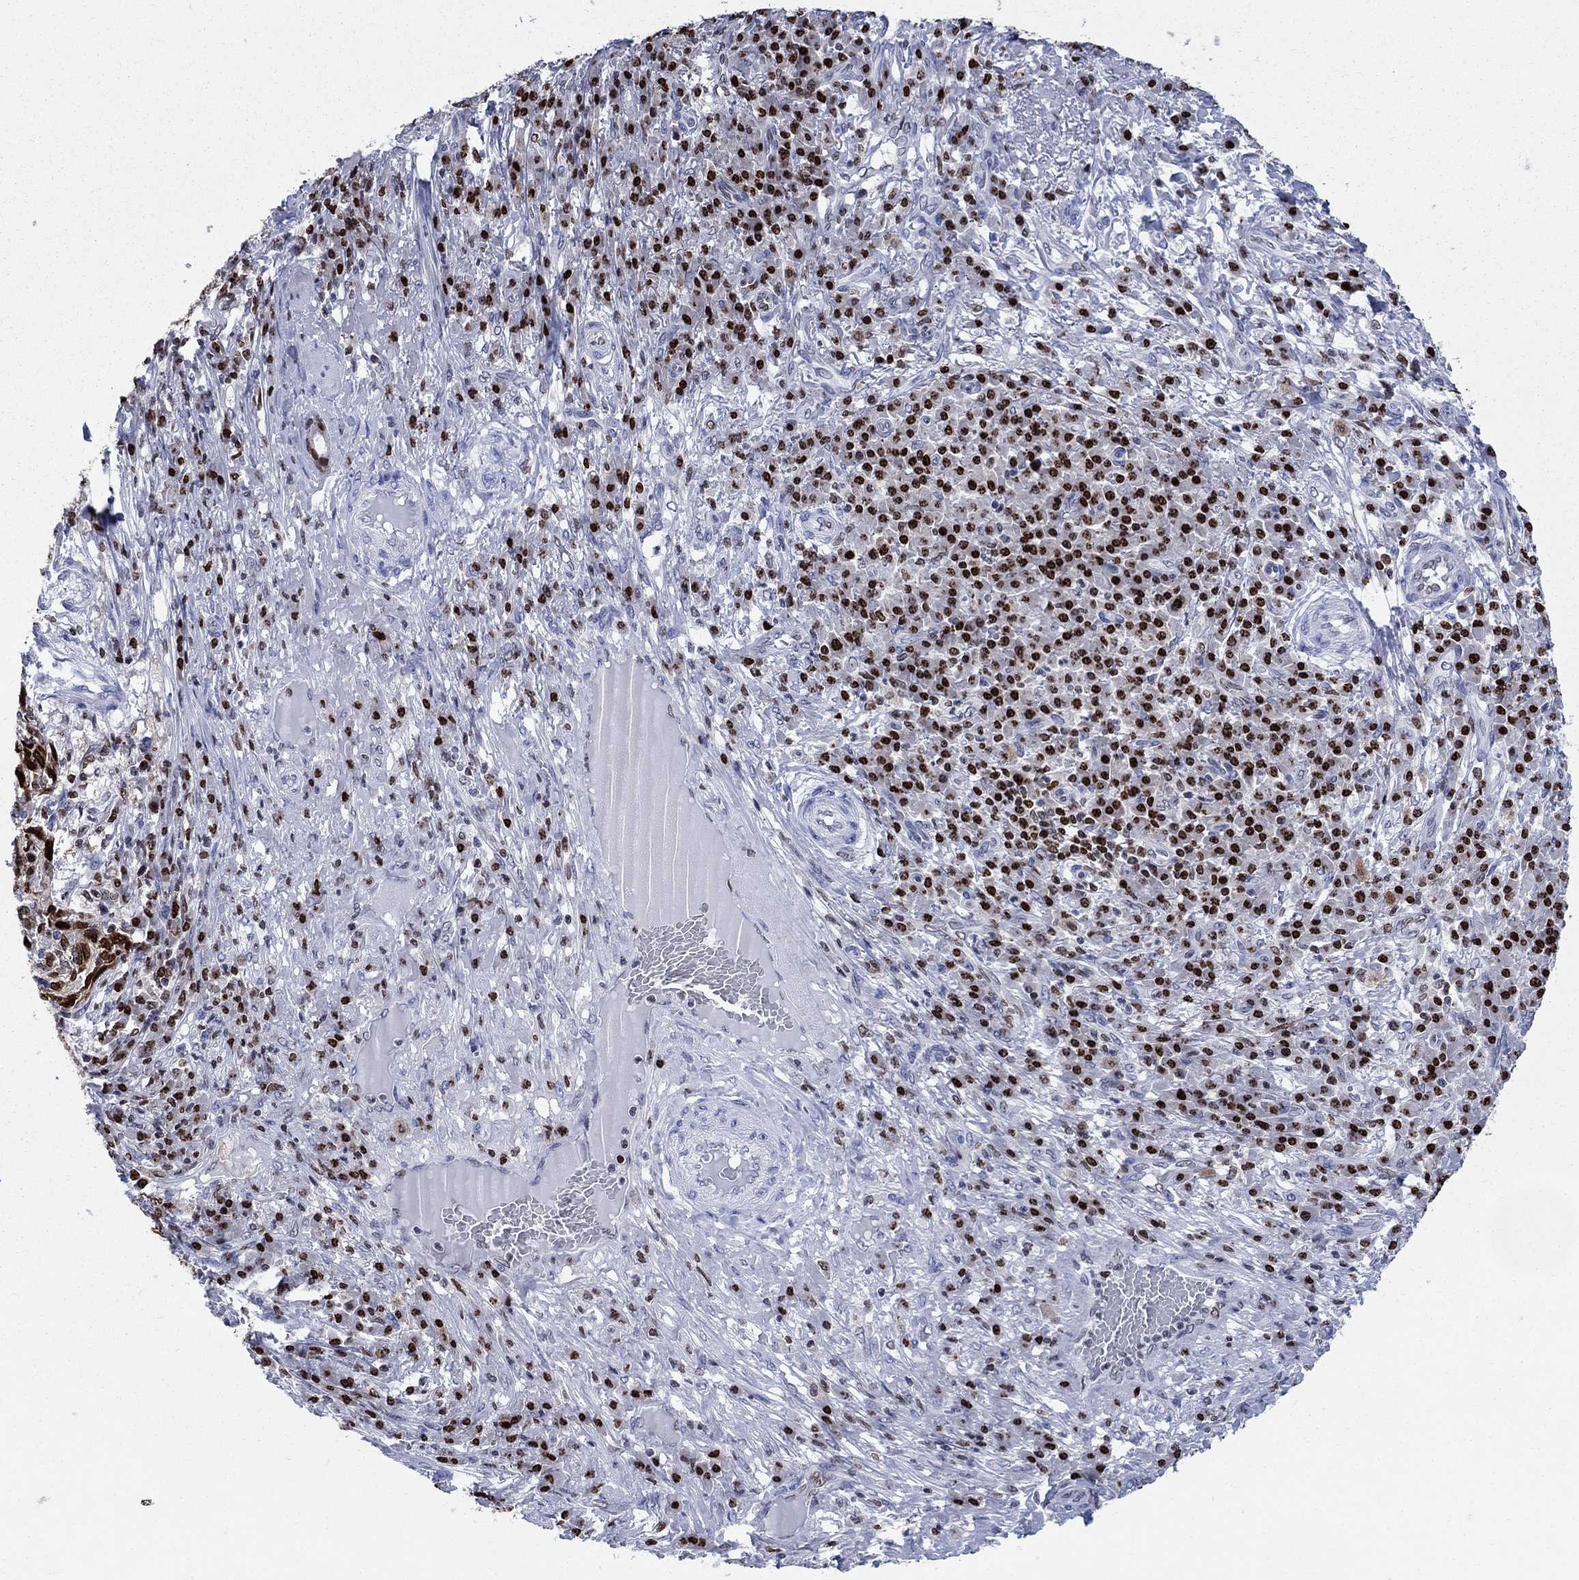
{"staining": {"intensity": "strong", "quantity": ">75%", "location": "nuclear"}, "tissue": "skin cancer", "cell_type": "Tumor cells", "image_type": "cancer", "snomed": [{"axis": "morphology", "description": "Squamous cell carcinoma, NOS"}, {"axis": "topography", "description": "Skin"}], "caption": "A micrograph of skin squamous cell carcinoma stained for a protein displays strong nuclear brown staining in tumor cells.", "gene": "HMGA1", "patient": {"sex": "male", "age": 92}}